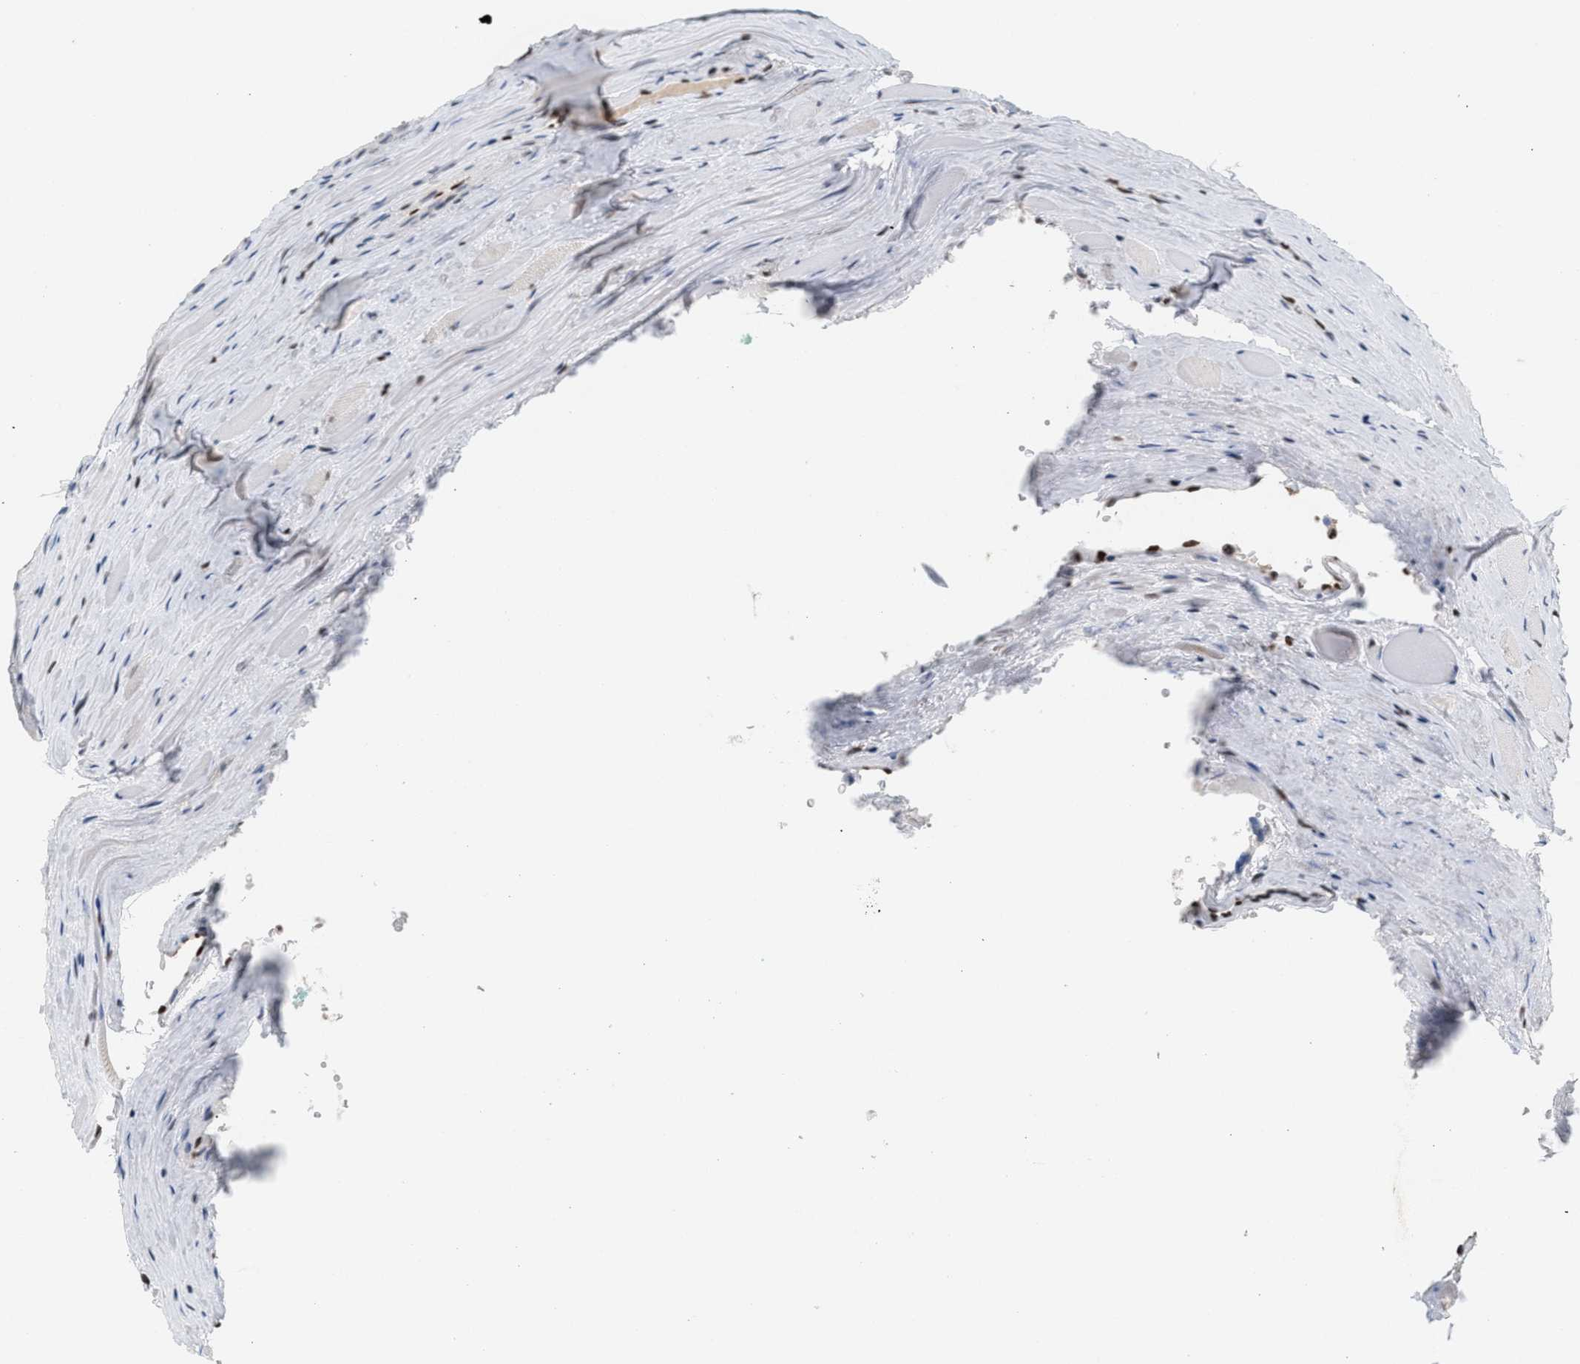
{"staining": {"intensity": "weak", "quantity": ">75%", "location": "nuclear"}, "tissue": "prostate cancer", "cell_type": "Tumor cells", "image_type": "cancer", "snomed": [{"axis": "morphology", "description": "Adenocarcinoma, Low grade"}, {"axis": "topography", "description": "Prostate"}], "caption": "Protein expression analysis of human prostate cancer (low-grade adenocarcinoma) reveals weak nuclear positivity in about >75% of tumor cells.", "gene": "RNASEK-C17orf49", "patient": {"sex": "male", "age": 70}}